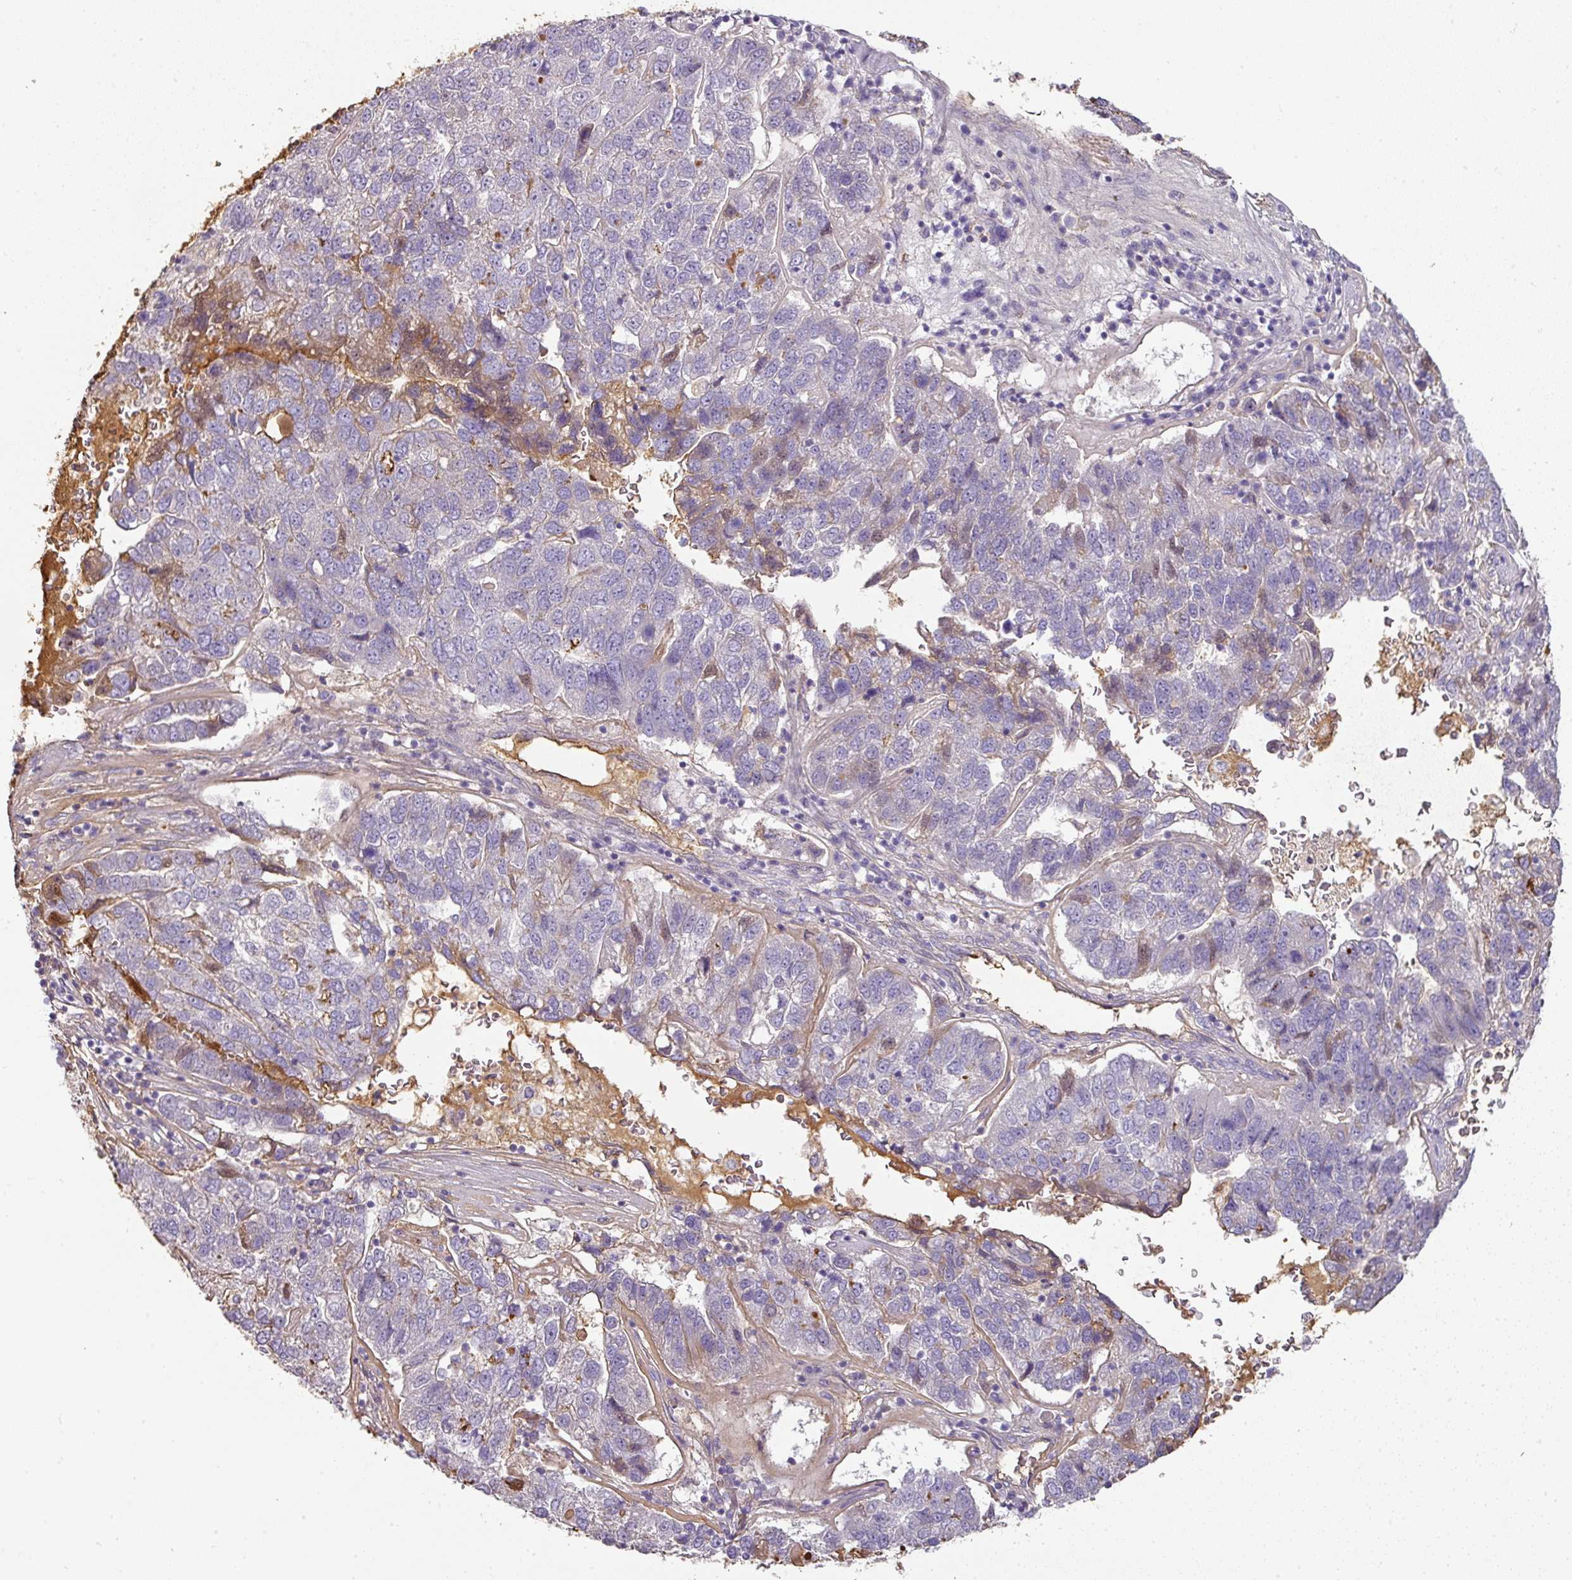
{"staining": {"intensity": "negative", "quantity": "none", "location": "none"}, "tissue": "pancreatic cancer", "cell_type": "Tumor cells", "image_type": "cancer", "snomed": [{"axis": "morphology", "description": "Adenocarcinoma, NOS"}, {"axis": "topography", "description": "Pancreas"}], "caption": "This is an IHC photomicrograph of human adenocarcinoma (pancreatic). There is no positivity in tumor cells.", "gene": "CCZ1", "patient": {"sex": "female", "age": 61}}